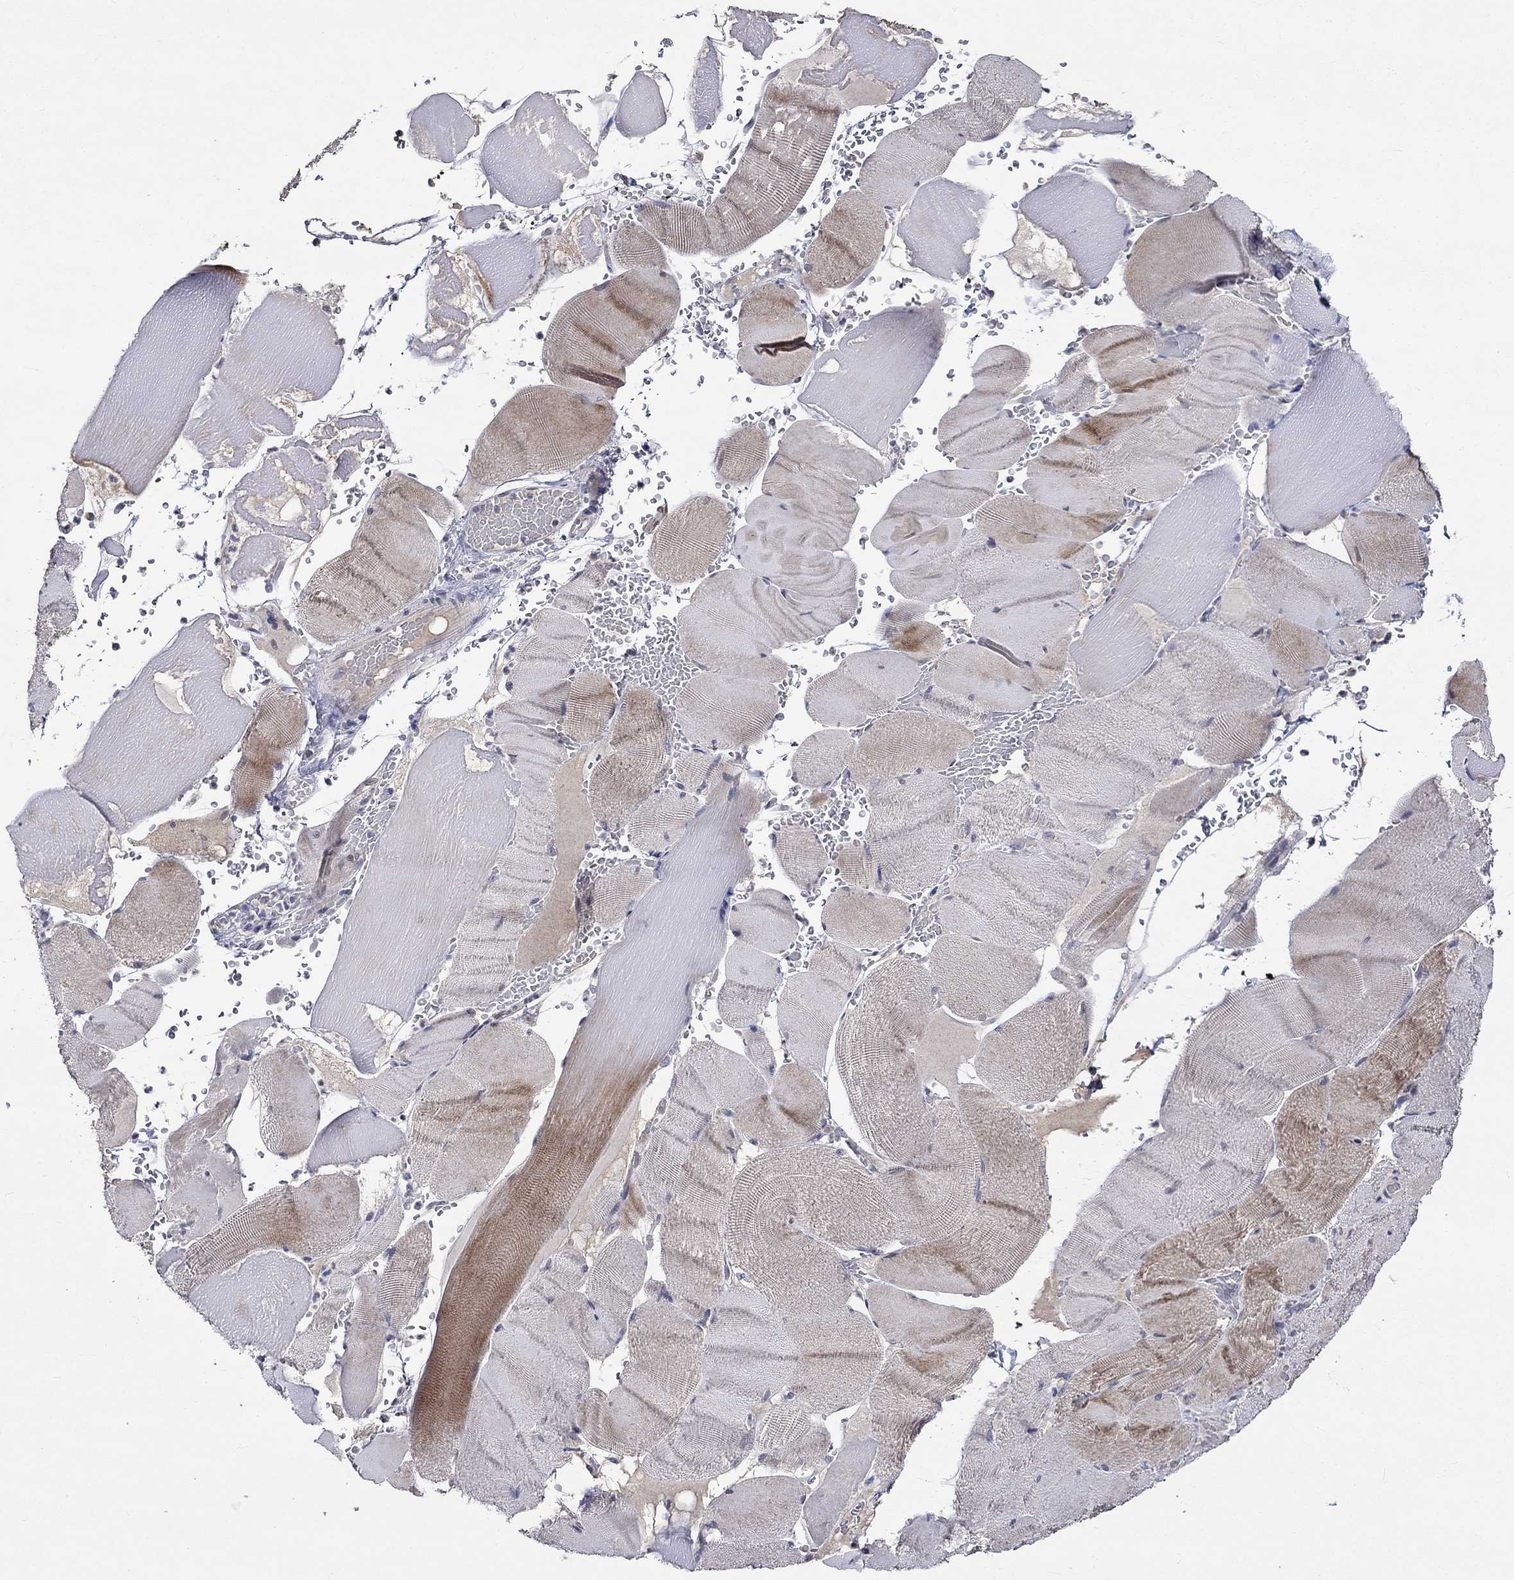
{"staining": {"intensity": "moderate", "quantity": "<25%", "location": "cytoplasmic/membranous"}, "tissue": "skeletal muscle", "cell_type": "Myocytes", "image_type": "normal", "snomed": [{"axis": "morphology", "description": "Normal tissue, NOS"}, {"axis": "topography", "description": "Skeletal muscle"}], "caption": "Protein analysis of normal skeletal muscle shows moderate cytoplasmic/membranous expression in about <25% of myocytes. The staining was performed using DAB, with brown indicating positive protein expression. Nuclei are stained blue with hematoxylin.", "gene": "DDX3Y", "patient": {"sex": "male", "age": 56}}